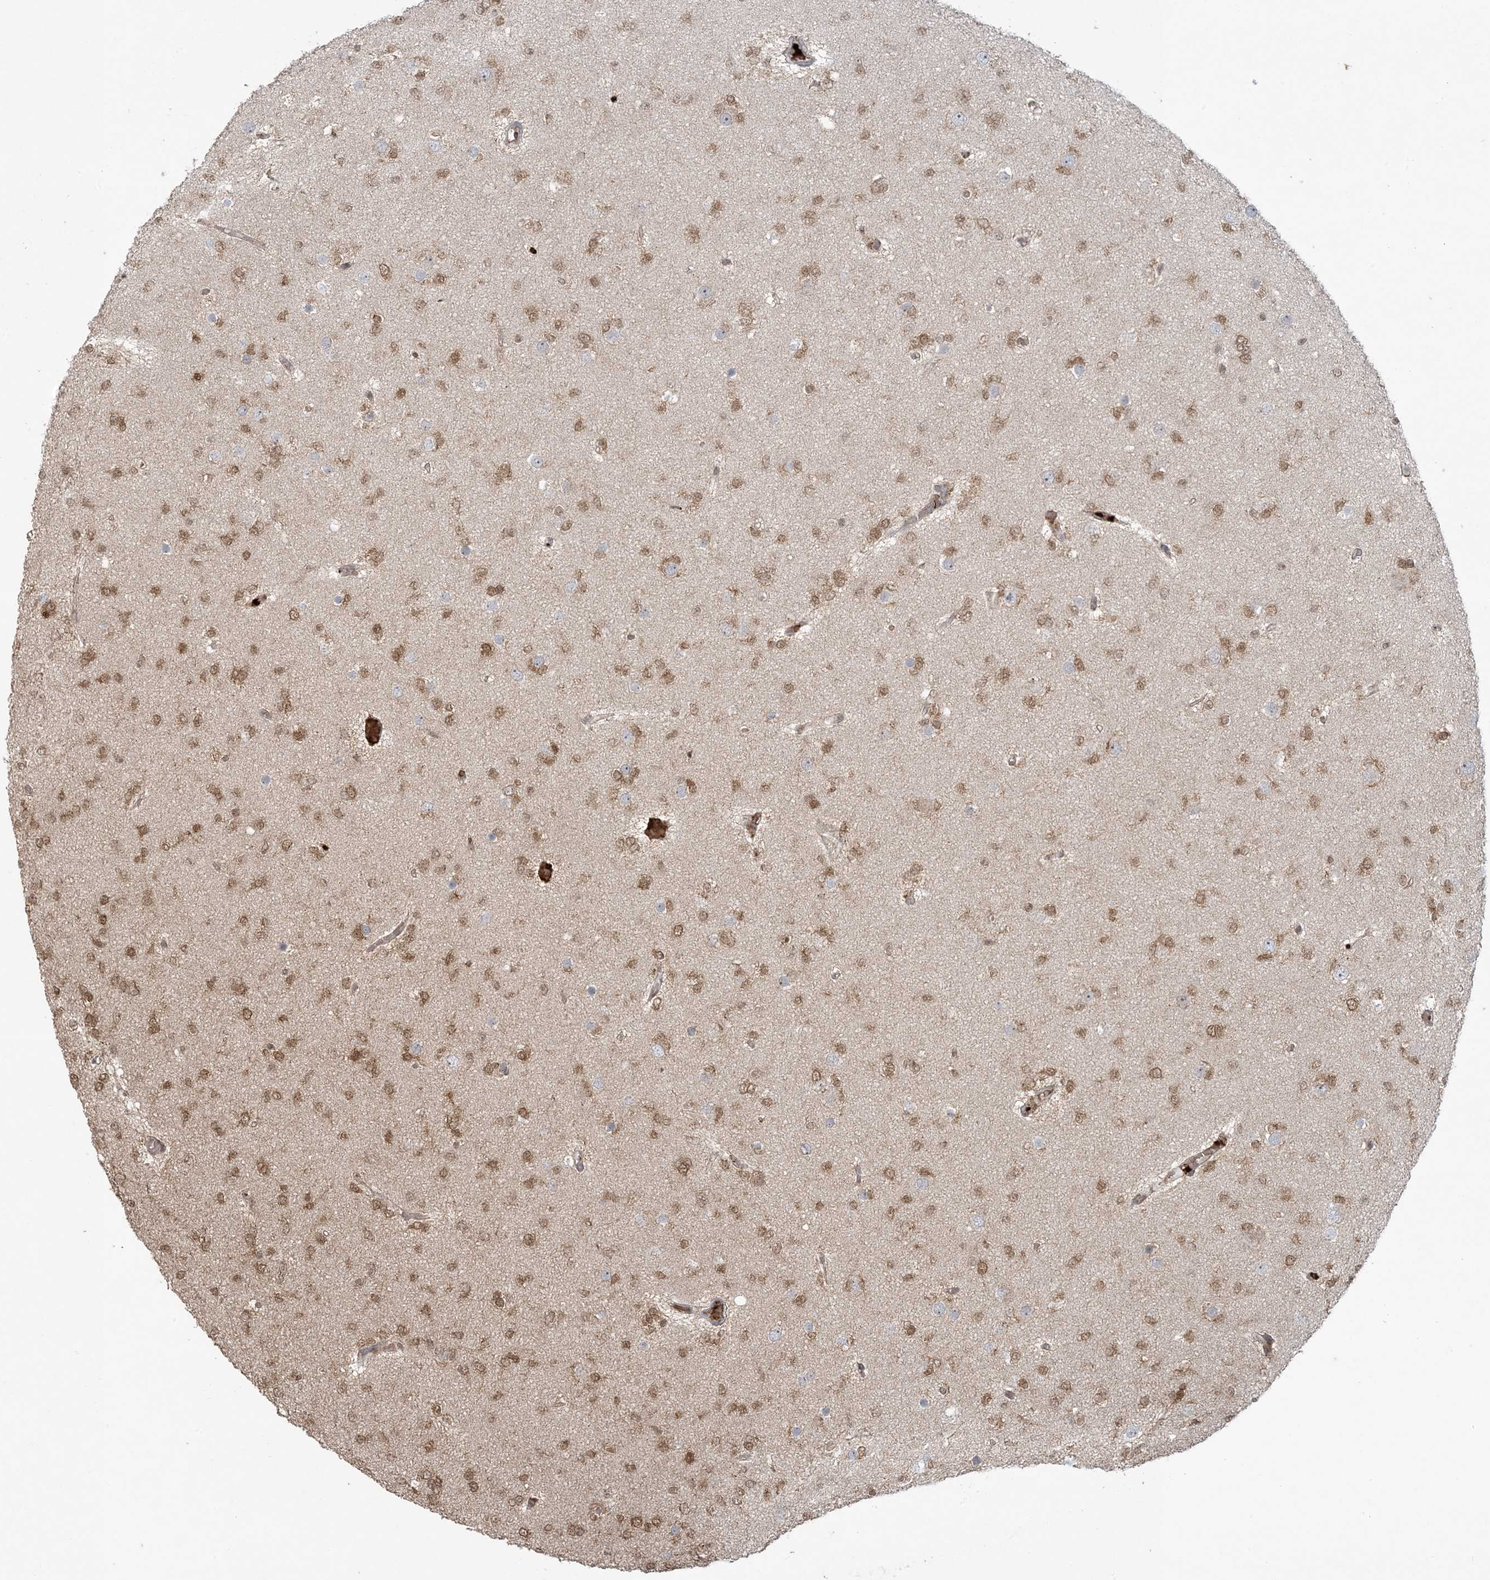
{"staining": {"intensity": "moderate", "quantity": ">75%", "location": "cytoplasmic/membranous,nuclear"}, "tissue": "glioma", "cell_type": "Tumor cells", "image_type": "cancer", "snomed": [{"axis": "morphology", "description": "Glioma, malignant, Low grade"}, {"axis": "topography", "description": "Brain"}], "caption": "This photomicrograph displays immunohistochemistry staining of malignant glioma (low-grade), with medium moderate cytoplasmic/membranous and nuclear staining in about >75% of tumor cells.", "gene": "ABCF3", "patient": {"sex": "female", "age": 22}}